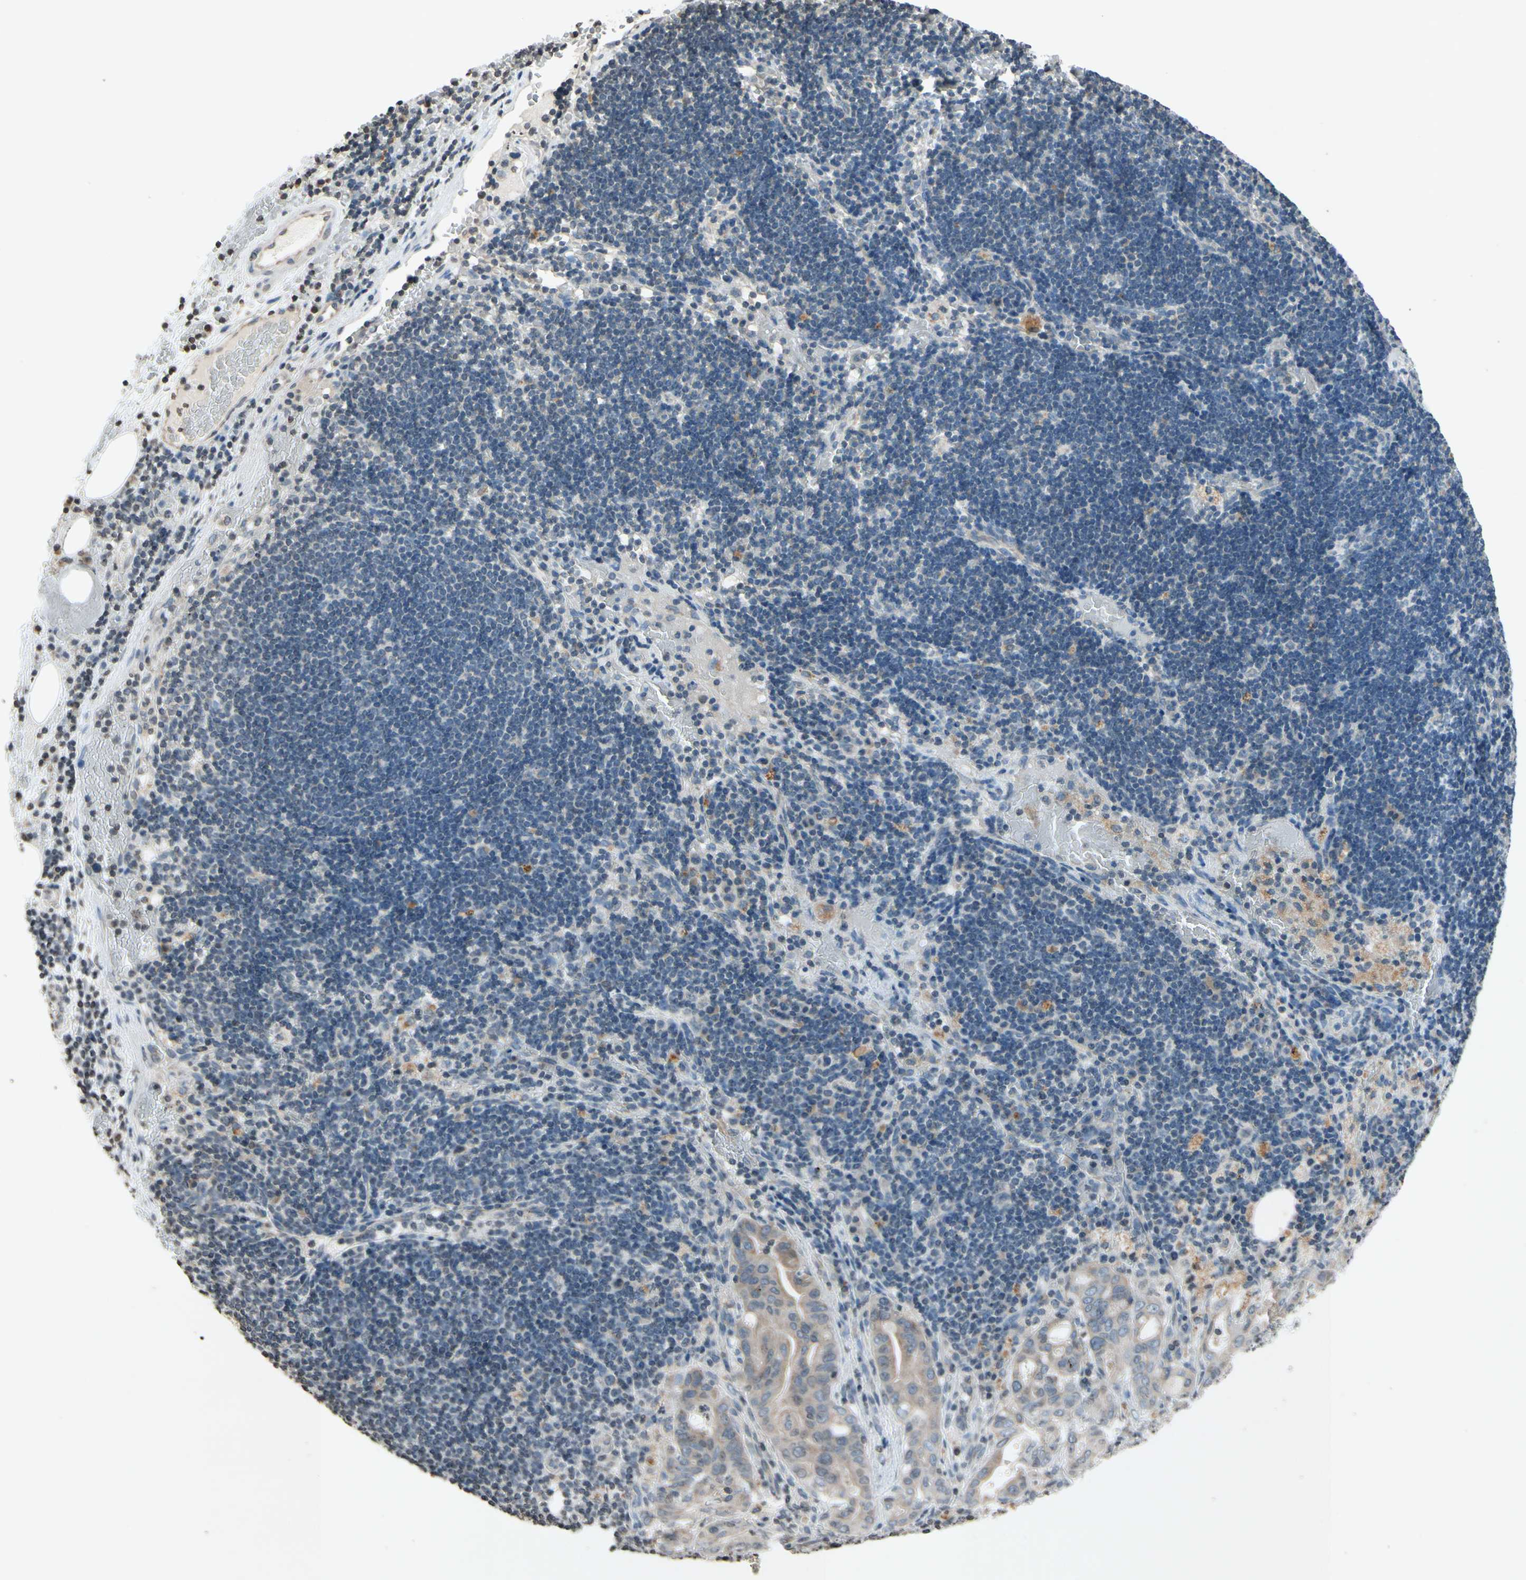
{"staining": {"intensity": "weak", "quantity": ">75%", "location": "cytoplasmic/membranous"}, "tissue": "liver cancer", "cell_type": "Tumor cells", "image_type": "cancer", "snomed": [{"axis": "morphology", "description": "Cholangiocarcinoma"}, {"axis": "topography", "description": "Liver"}], "caption": "Weak cytoplasmic/membranous expression for a protein is present in approximately >75% of tumor cells of liver cancer (cholangiocarcinoma) using immunohistochemistry (IHC).", "gene": "CLDN11", "patient": {"sex": "female", "age": 68}}